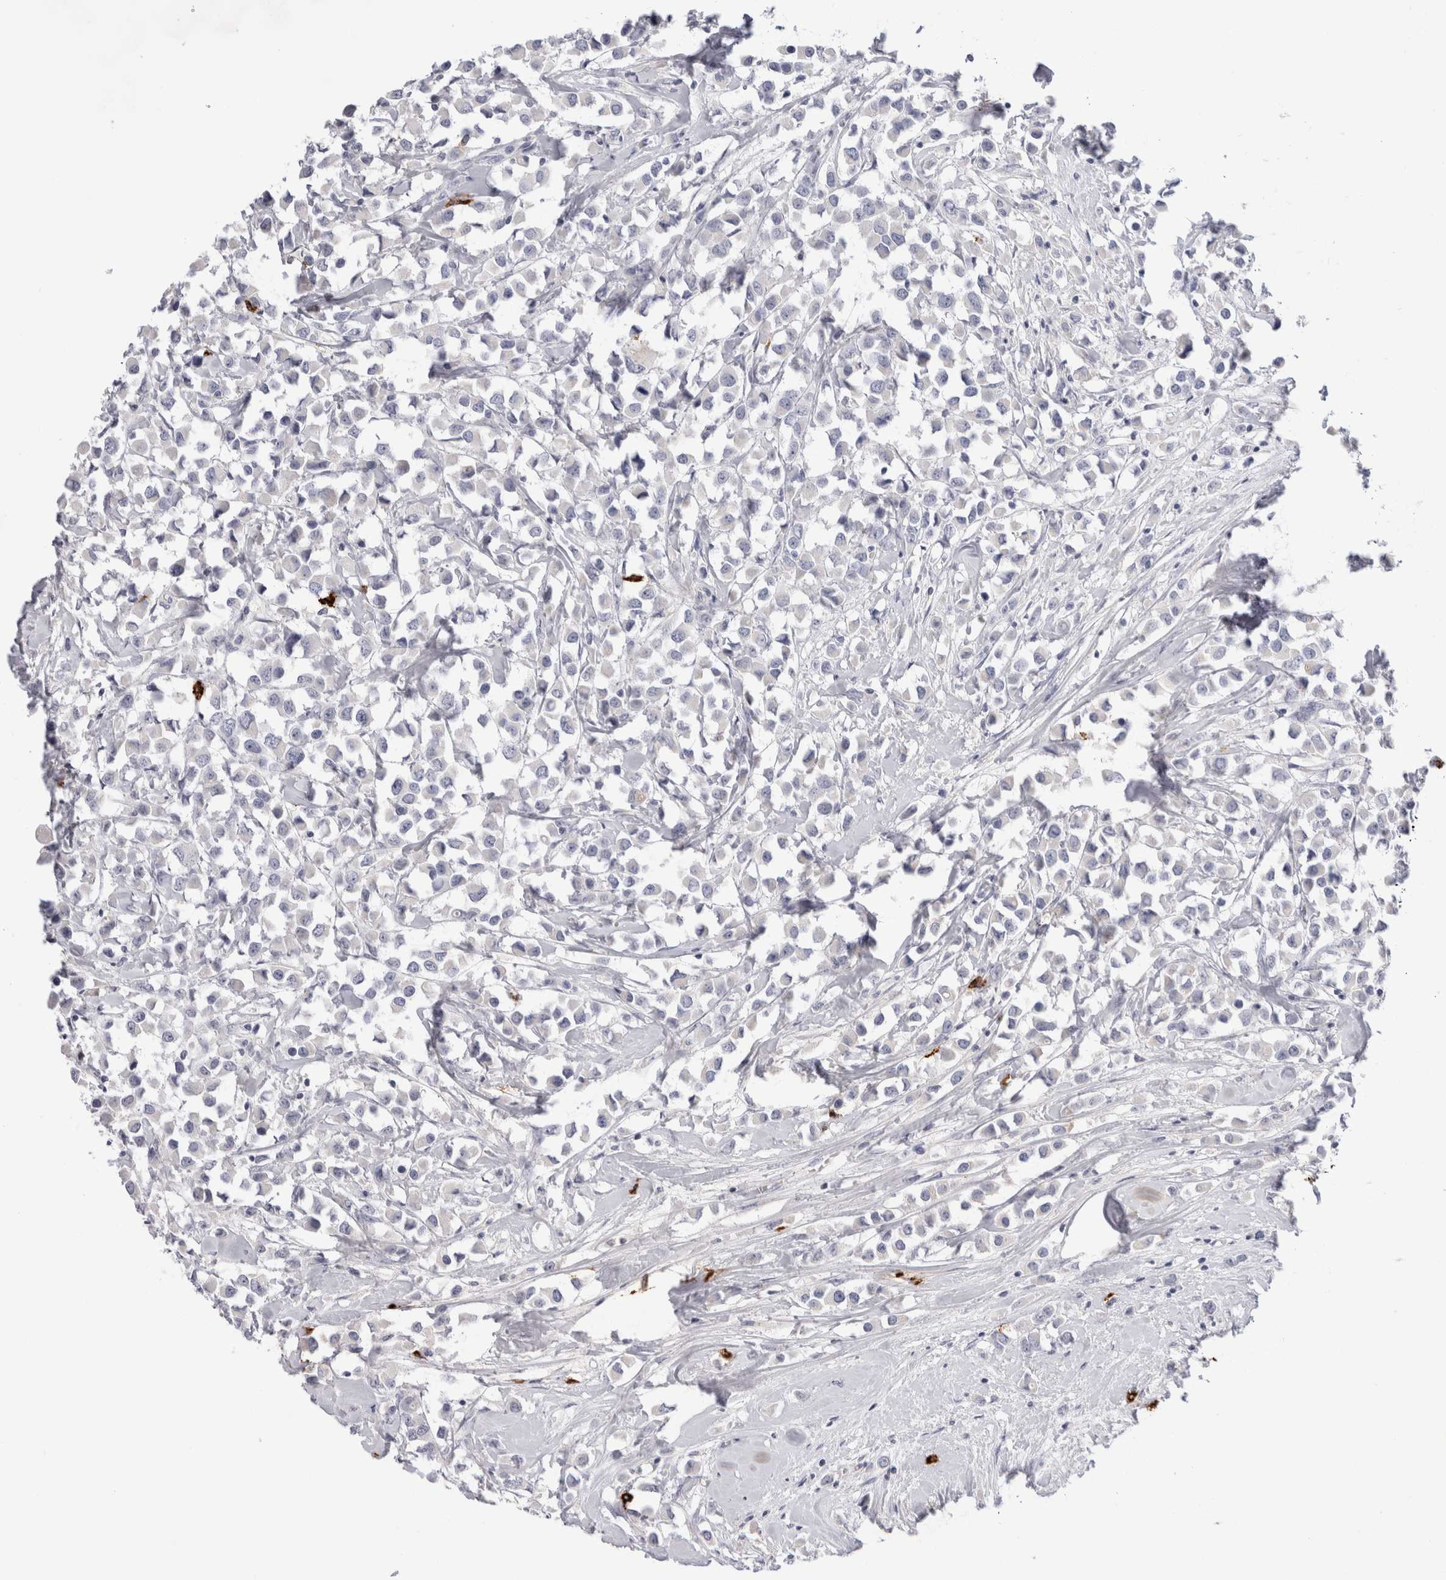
{"staining": {"intensity": "negative", "quantity": "none", "location": "none"}, "tissue": "breast cancer", "cell_type": "Tumor cells", "image_type": "cancer", "snomed": [{"axis": "morphology", "description": "Duct carcinoma"}, {"axis": "topography", "description": "Breast"}], "caption": "Immunohistochemistry (IHC) photomicrograph of neoplastic tissue: infiltrating ductal carcinoma (breast) stained with DAB demonstrates no significant protein positivity in tumor cells. The staining was performed using DAB (3,3'-diaminobenzidine) to visualize the protein expression in brown, while the nuclei were stained in blue with hematoxylin (Magnification: 20x).", "gene": "SPINK2", "patient": {"sex": "female", "age": 61}}